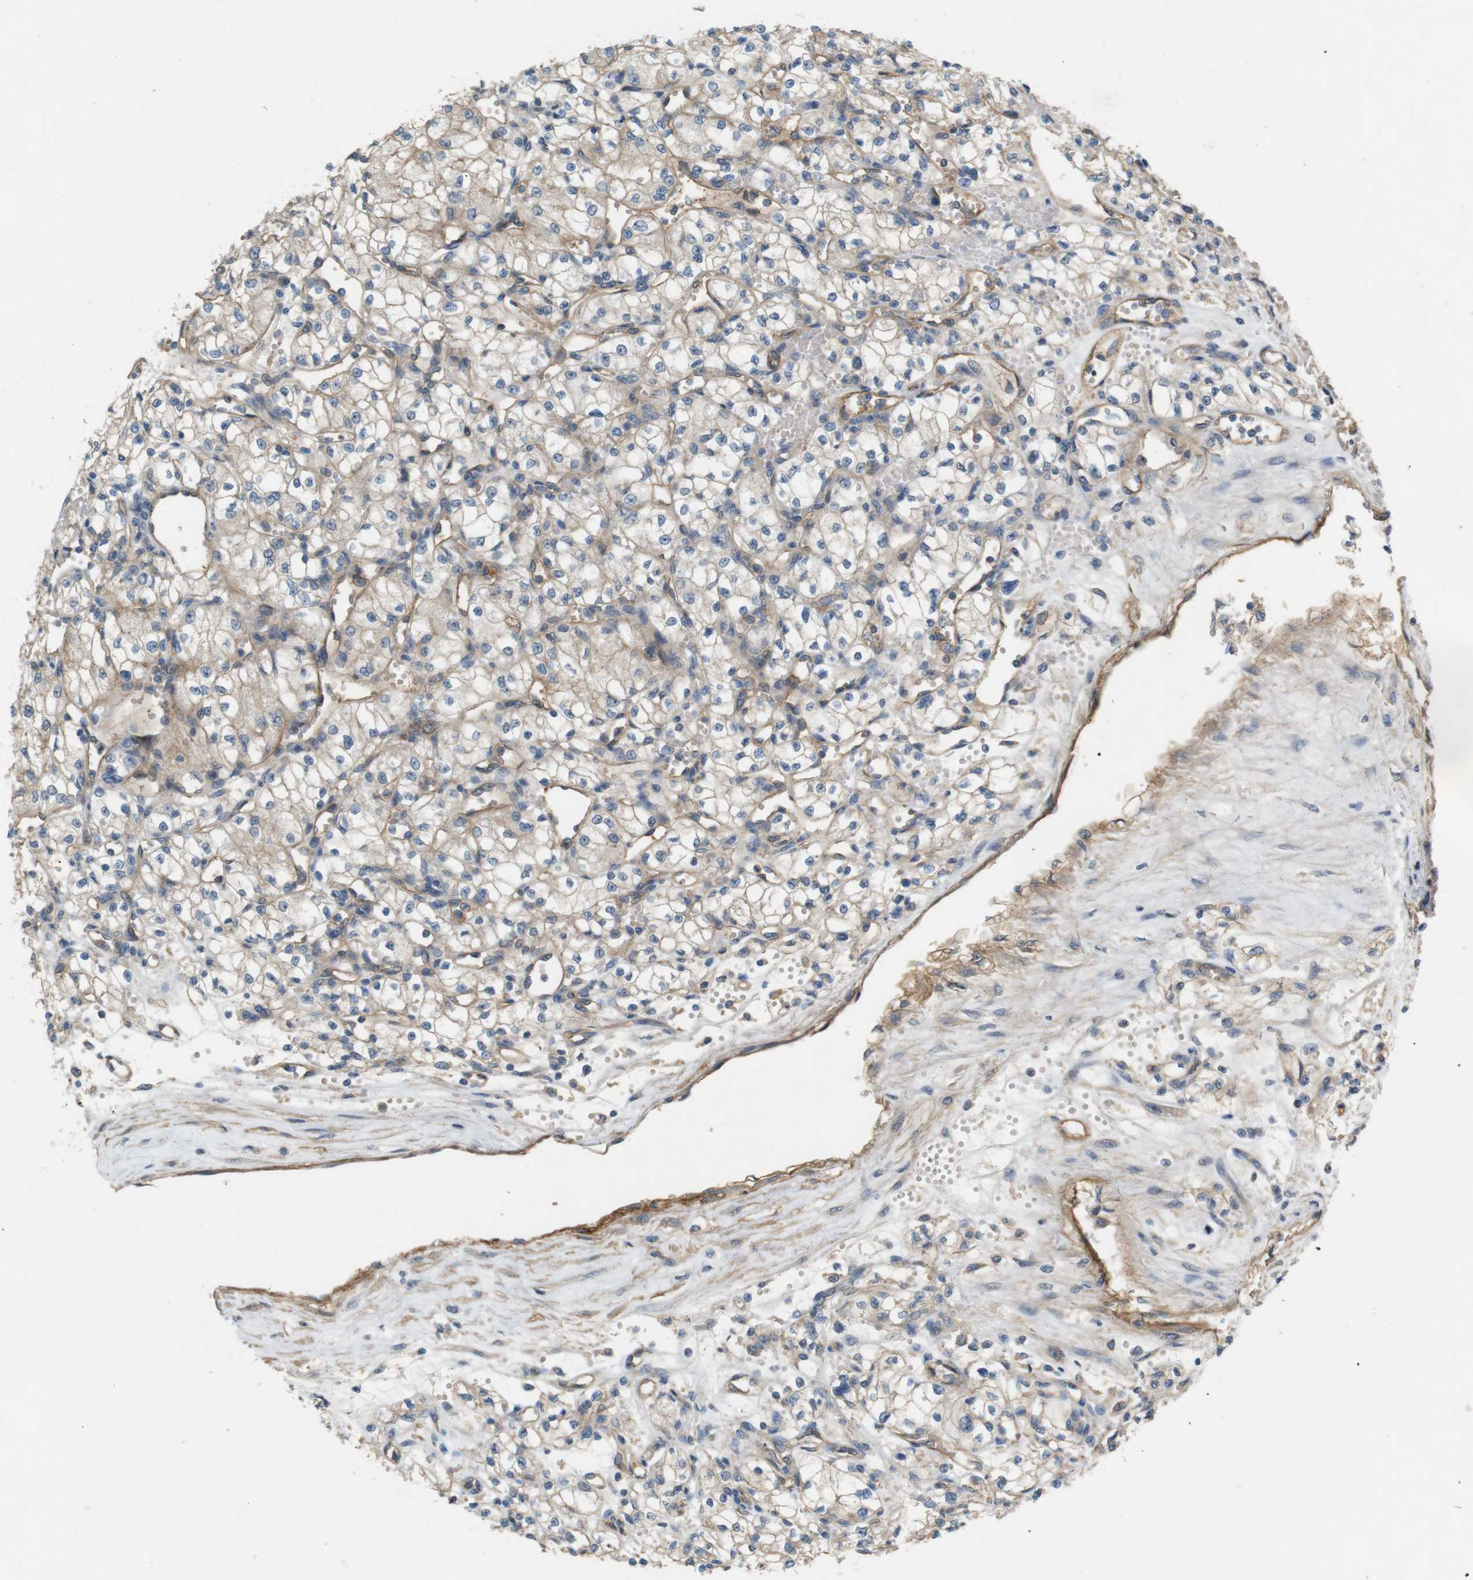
{"staining": {"intensity": "weak", "quantity": "<25%", "location": "cytoplasmic/membranous"}, "tissue": "renal cancer", "cell_type": "Tumor cells", "image_type": "cancer", "snomed": [{"axis": "morphology", "description": "Normal tissue, NOS"}, {"axis": "morphology", "description": "Adenocarcinoma, NOS"}, {"axis": "topography", "description": "Kidney"}], "caption": "Tumor cells are negative for protein expression in human renal adenocarcinoma.", "gene": "PVR", "patient": {"sex": "male", "age": 59}}